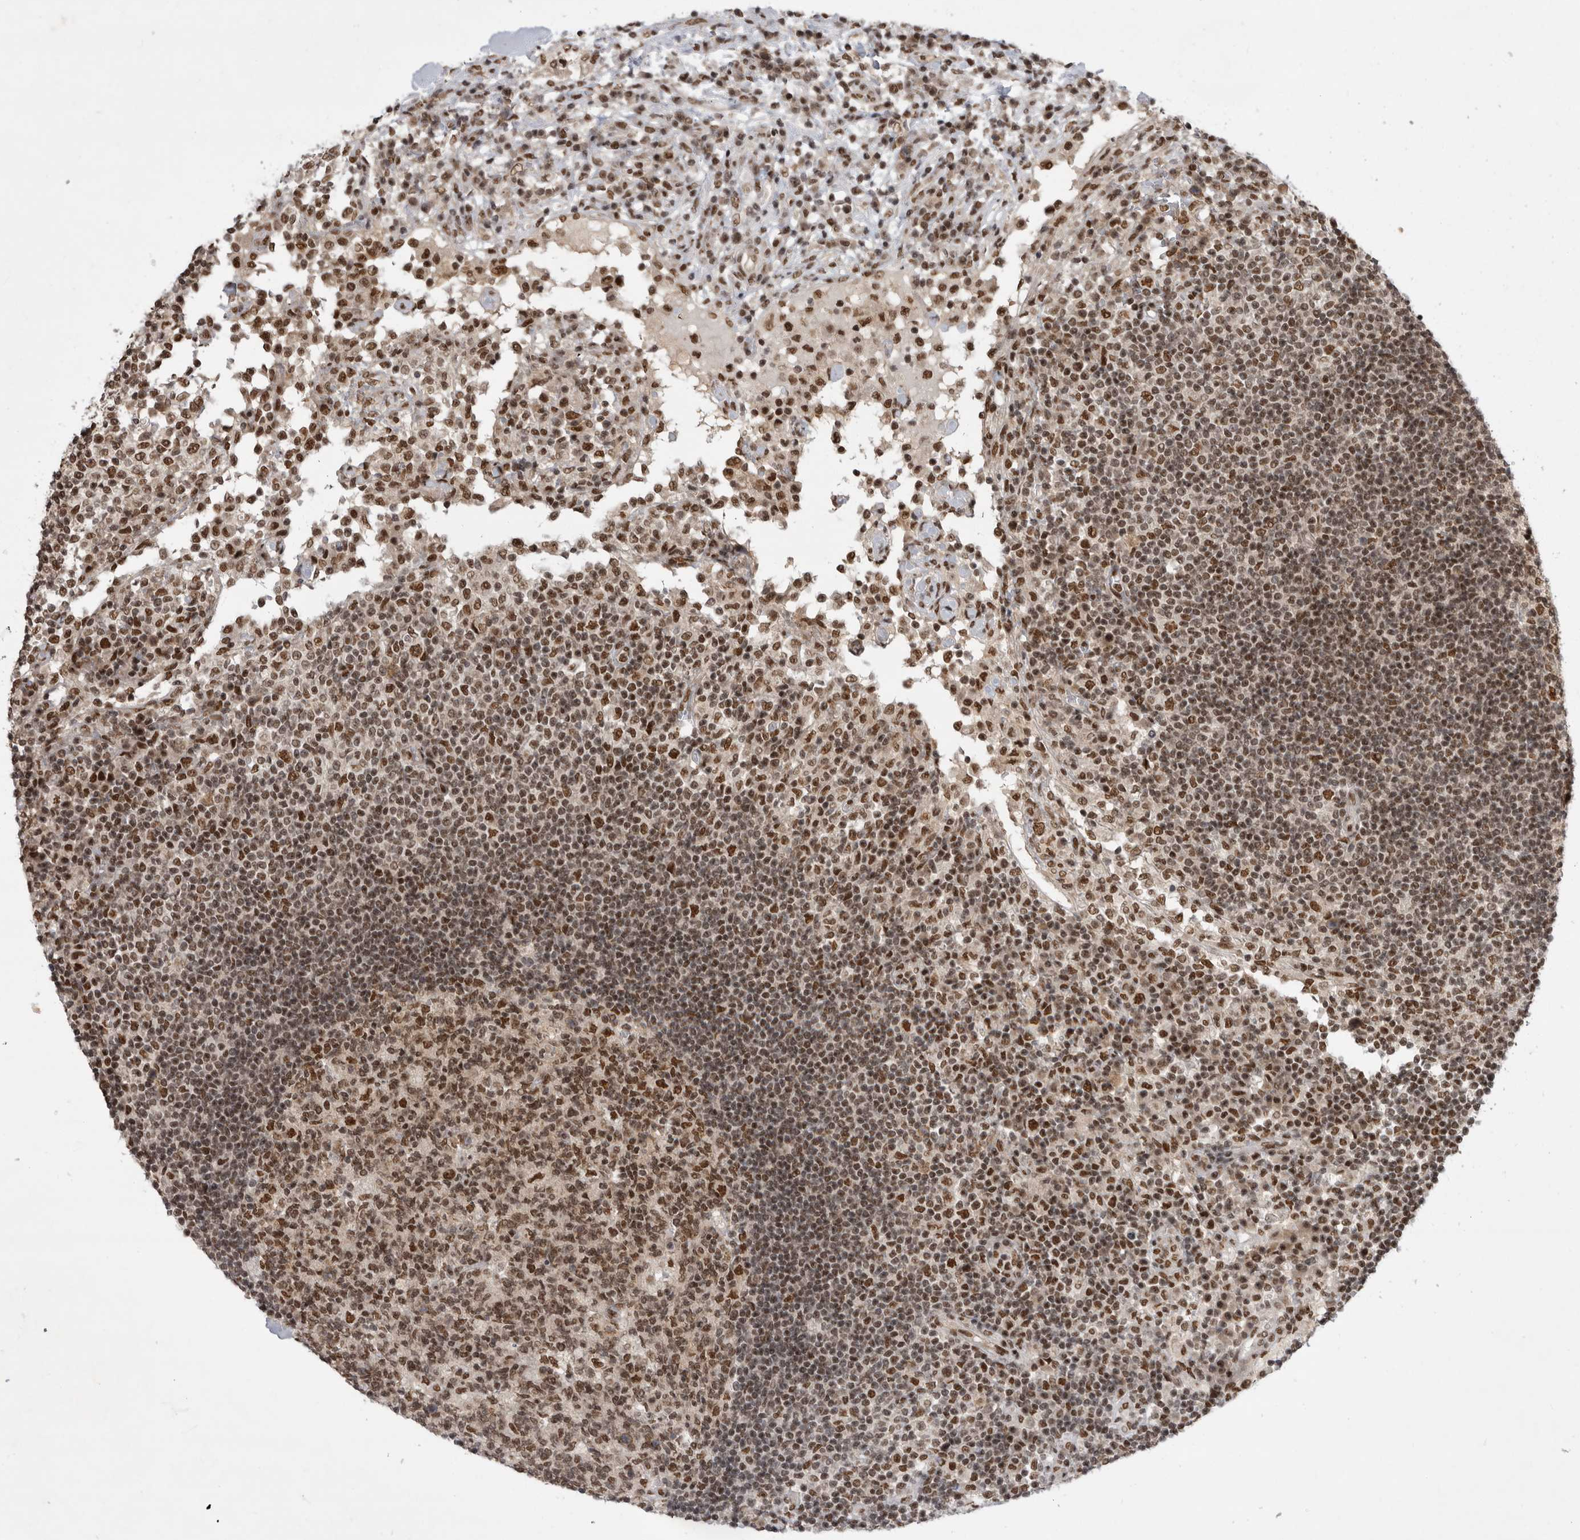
{"staining": {"intensity": "moderate", "quantity": ">75%", "location": "nuclear"}, "tissue": "lymph node", "cell_type": "Germinal center cells", "image_type": "normal", "snomed": [{"axis": "morphology", "description": "Normal tissue, NOS"}, {"axis": "topography", "description": "Lymph node"}], "caption": "Brown immunohistochemical staining in benign lymph node displays moderate nuclear expression in approximately >75% of germinal center cells.", "gene": "ZNF830", "patient": {"sex": "female", "age": 53}}